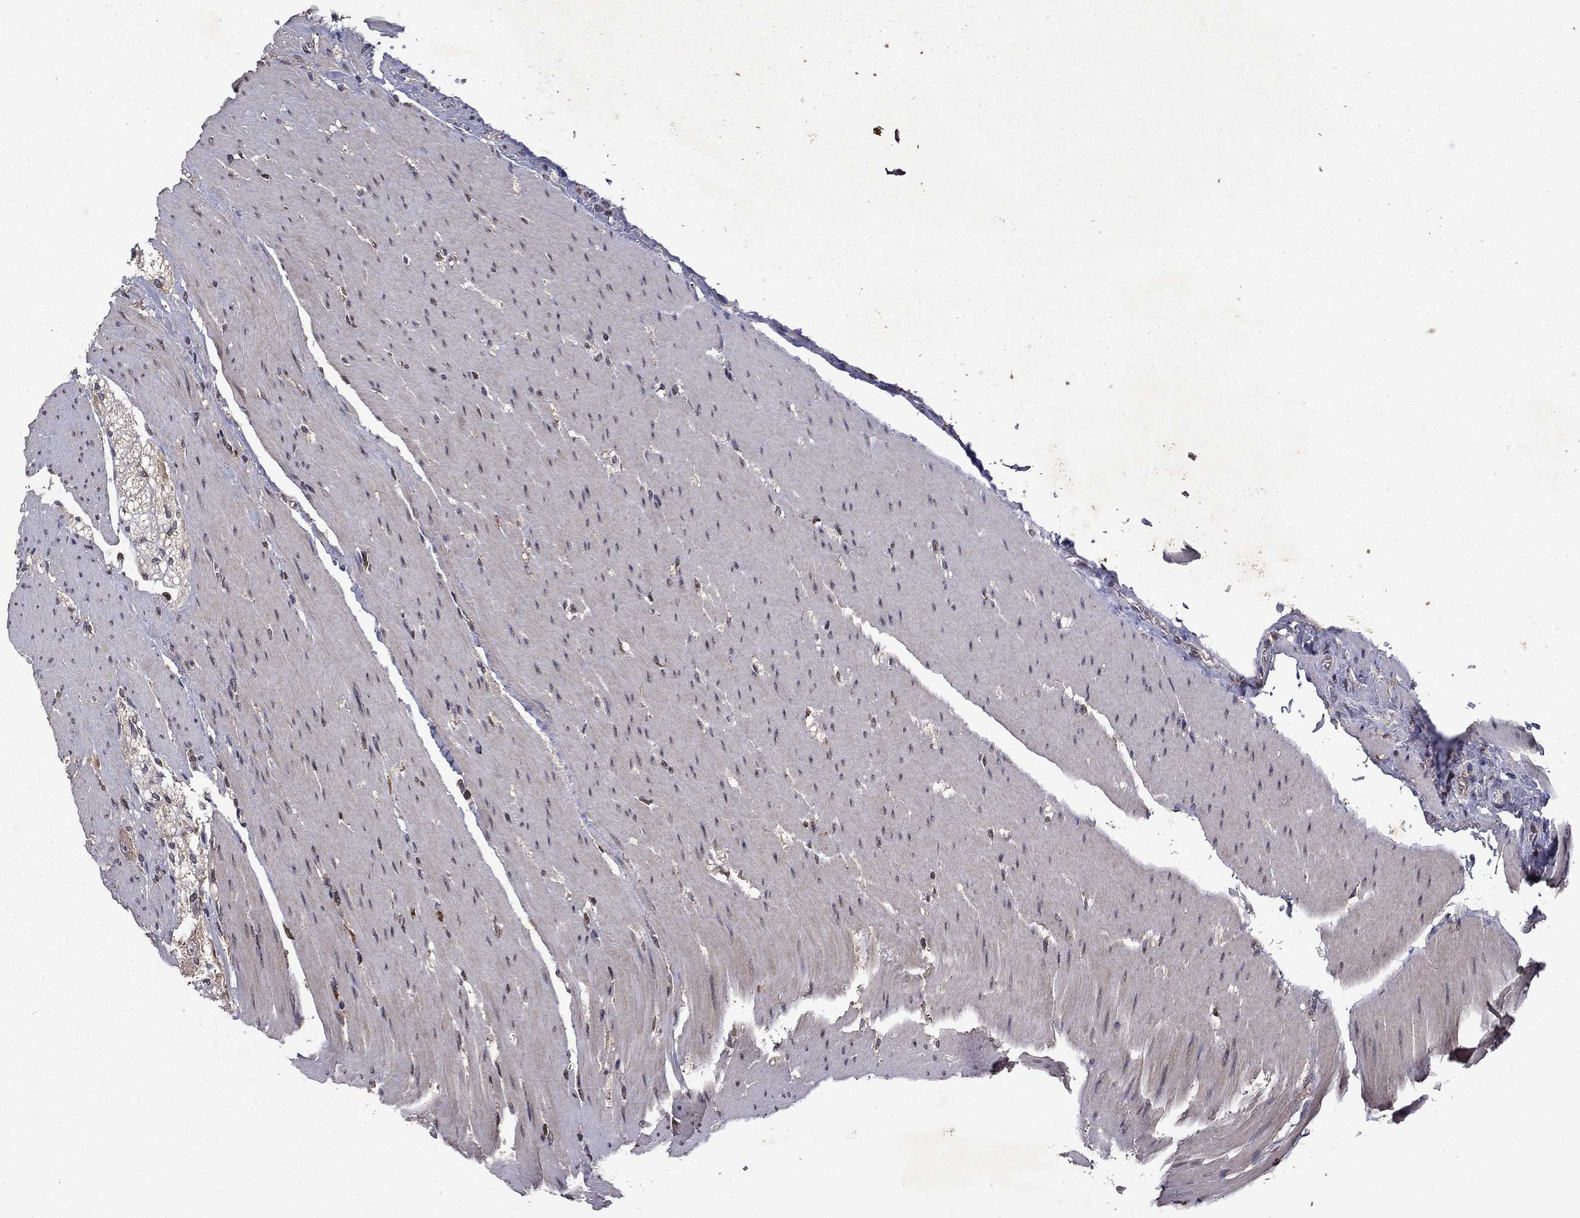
{"staining": {"intensity": "negative", "quantity": "none", "location": "none"}, "tissue": "colon", "cell_type": "Endothelial cells", "image_type": "normal", "snomed": [{"axis": "morphology", "description": "Normal tissue, NOS"}, {"axis": "topography", "description": "Colon"}], "caption": "The micrograph displays no staining of endothelial cells in unremarkable colon. The staining is performed using DAB (3,3'-diaminobenzidine) brown chromogen with nuclei counter-stained in using hematoxylin.", "gene": "NLGN1", "patient": {"sex": "female", "age": 65}}